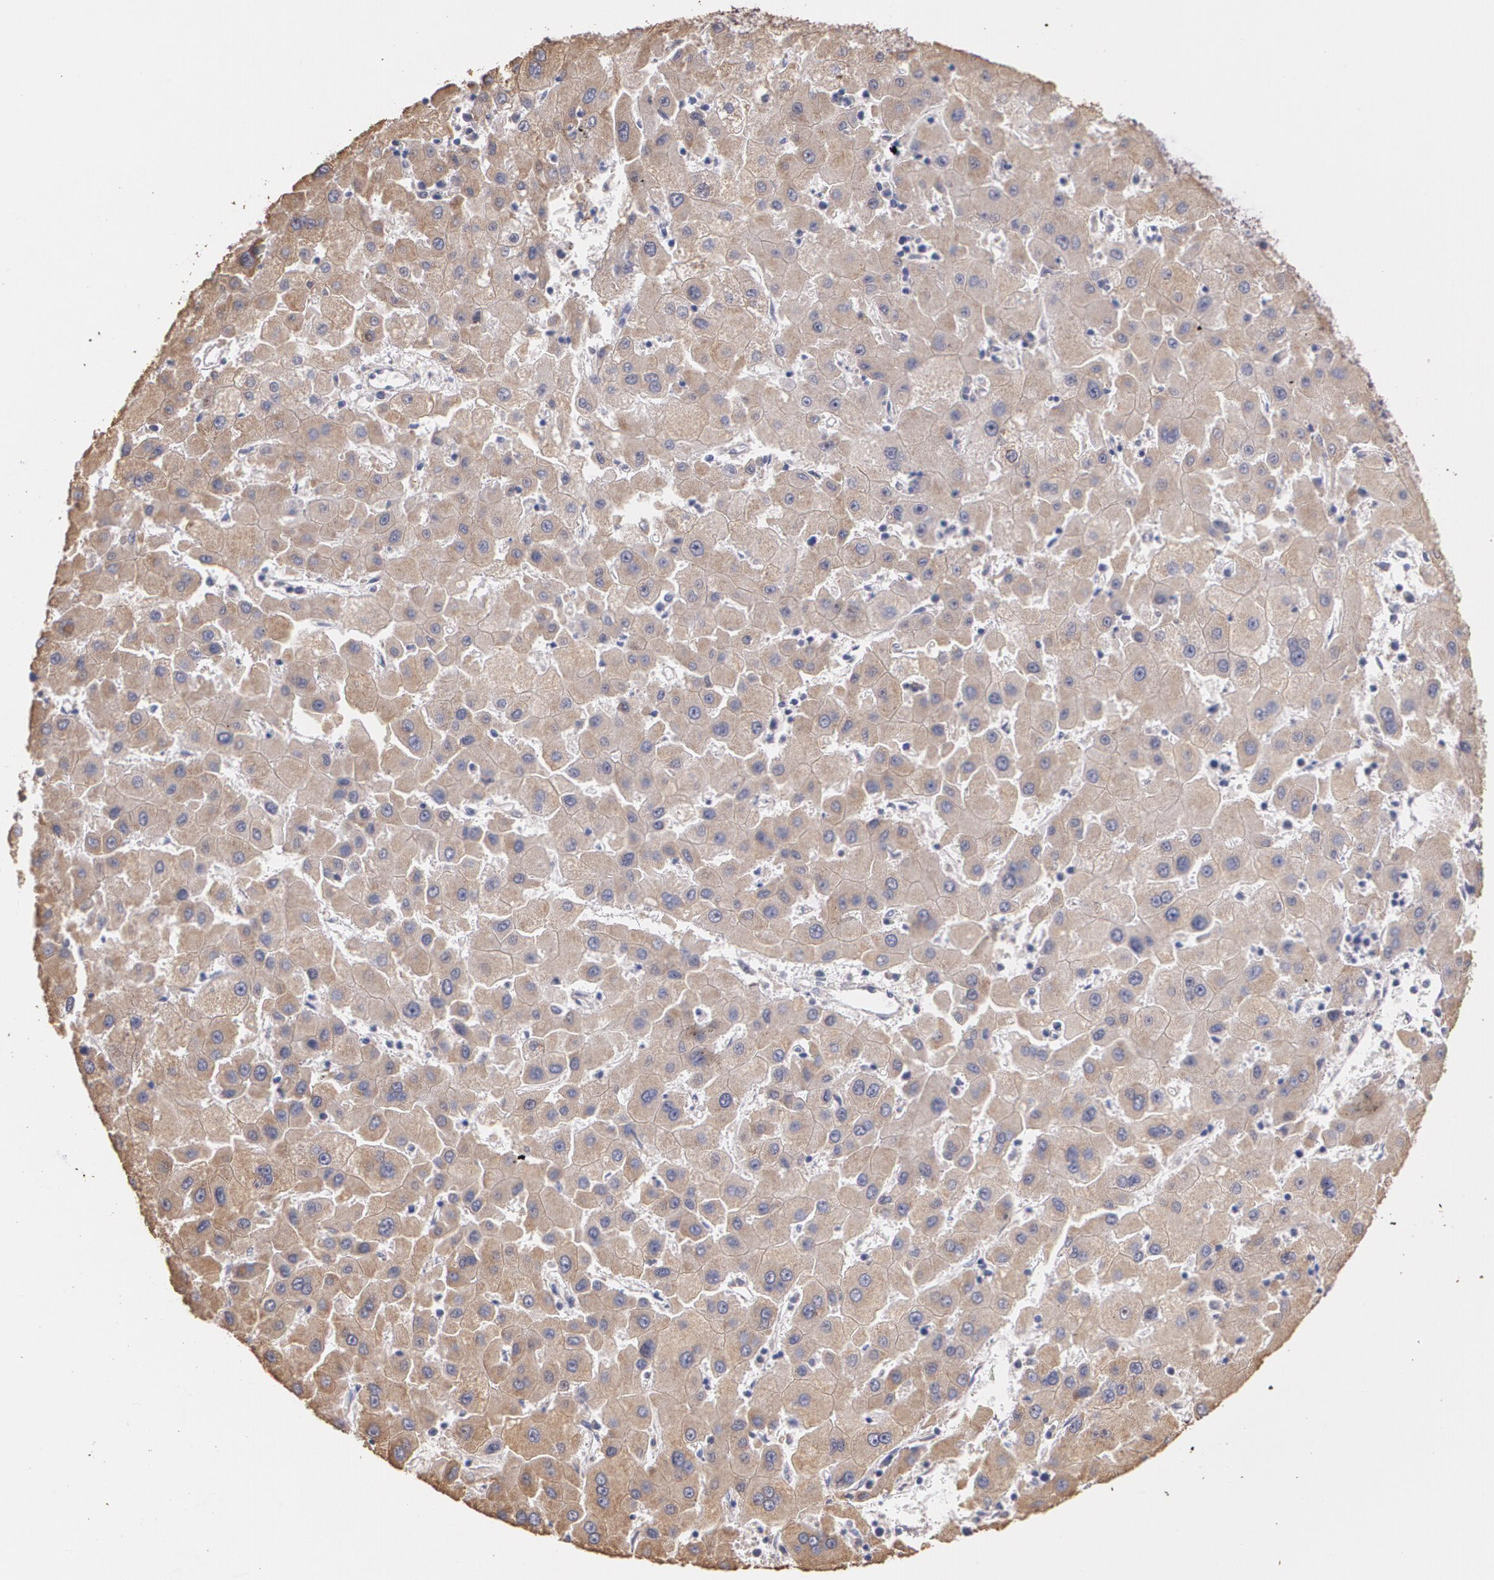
{"staining": {"intensity": "moderate", "quantity": ">75%", "location": "cytoplasmic/membranous"}, "tissue": "liver cancer", "cell_type": "Tumor cells", "image_type": "cancer", "snomed": [{"axis": "morphology", "description": "Carcinoma, Hepatocellular, NOS"}, {"axis": "topography", "description": "Liver"}], "caption": "There is medium levels of moderate cytoplasmic/membranous expression in tumor cells of liver hepatocellular carcinoma, as demonstrated by immunohistochemical staining (brown color).", "gene": "ATF3", "patient": {"sex": "male", "age": 72}}